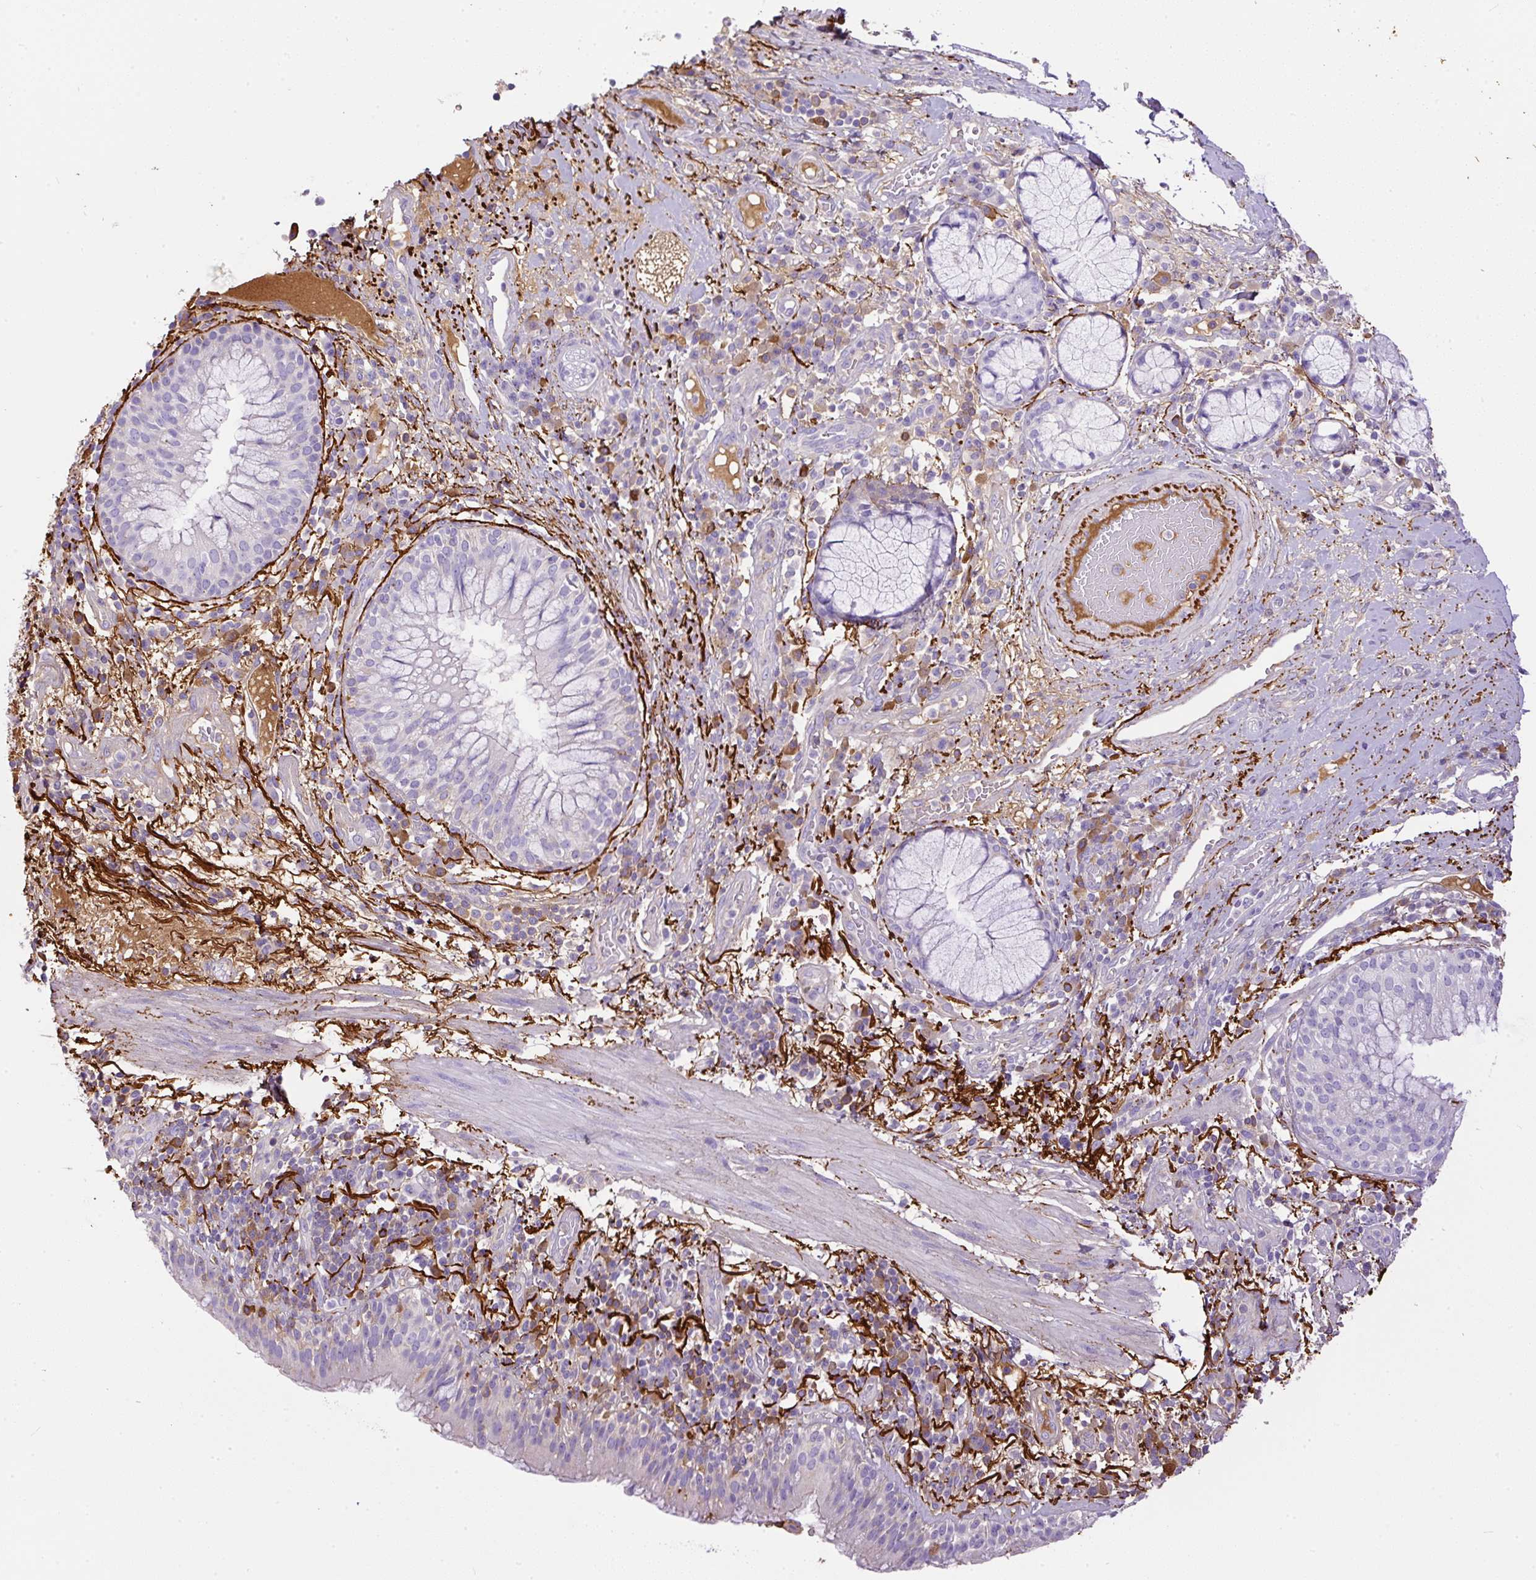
{"staining": {"intensity": "negative", "quantity": "none", "location": "none"}, "tissue": "bronchus", "cell_type": "Respiratory epithelial cells", "image_type": "normal", "snomed": [{"axis": "morphology", "description": "Normal tissue, NOS"}, {"axis": "topography", "description": "Cartilage tissue"}, {"axis": "topography", "description": "Bronchus"}], "caption": "Photomicrograph shows no significant protein expression in respiratory epithelial cells of unremarkable bronchus.", "gene": "APCS", "patient": {"sex": "male", "age": 56}}